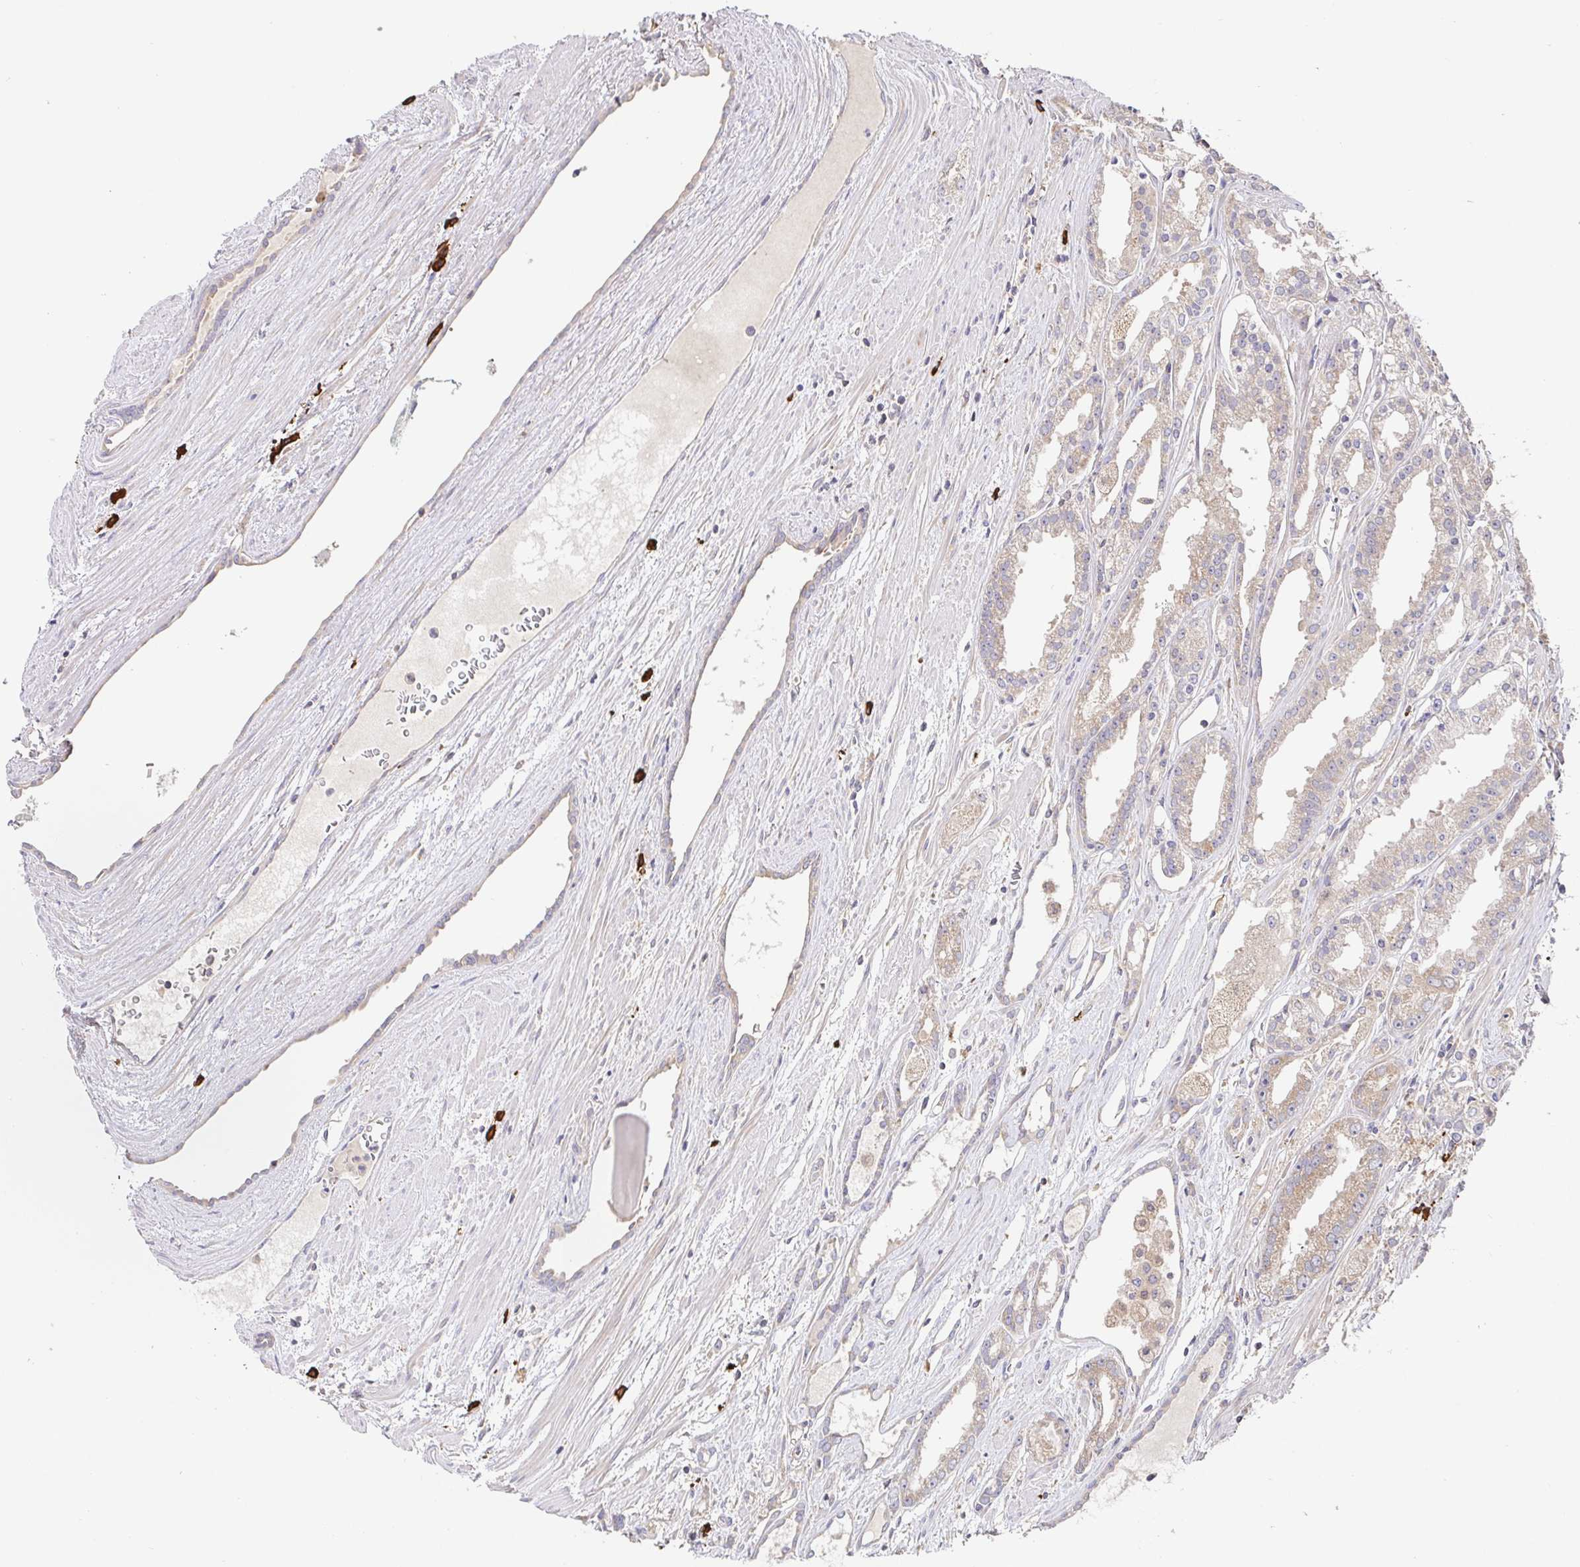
{"staining": {"intensity": "weak", "quantity": ">75%", "location": "cytoplasmic/membranous"}, "tissue": "prostate cancer", "cell_type": "Tumor cells", "image_type": "cancer", "snomed": [{"axis": "morphology", "description": "Adenocarcinoma, High grade"}, {"axis": "topography", "description": "Prostate"}], "caption": "Tumor cells reveal weak cytoplasmic/membranous positivity in about >75% of cells in adenocarcinoma (high-grade) (prostate).", "gene": "HAGH", "patient": {"sex": "male", "age": 68}}